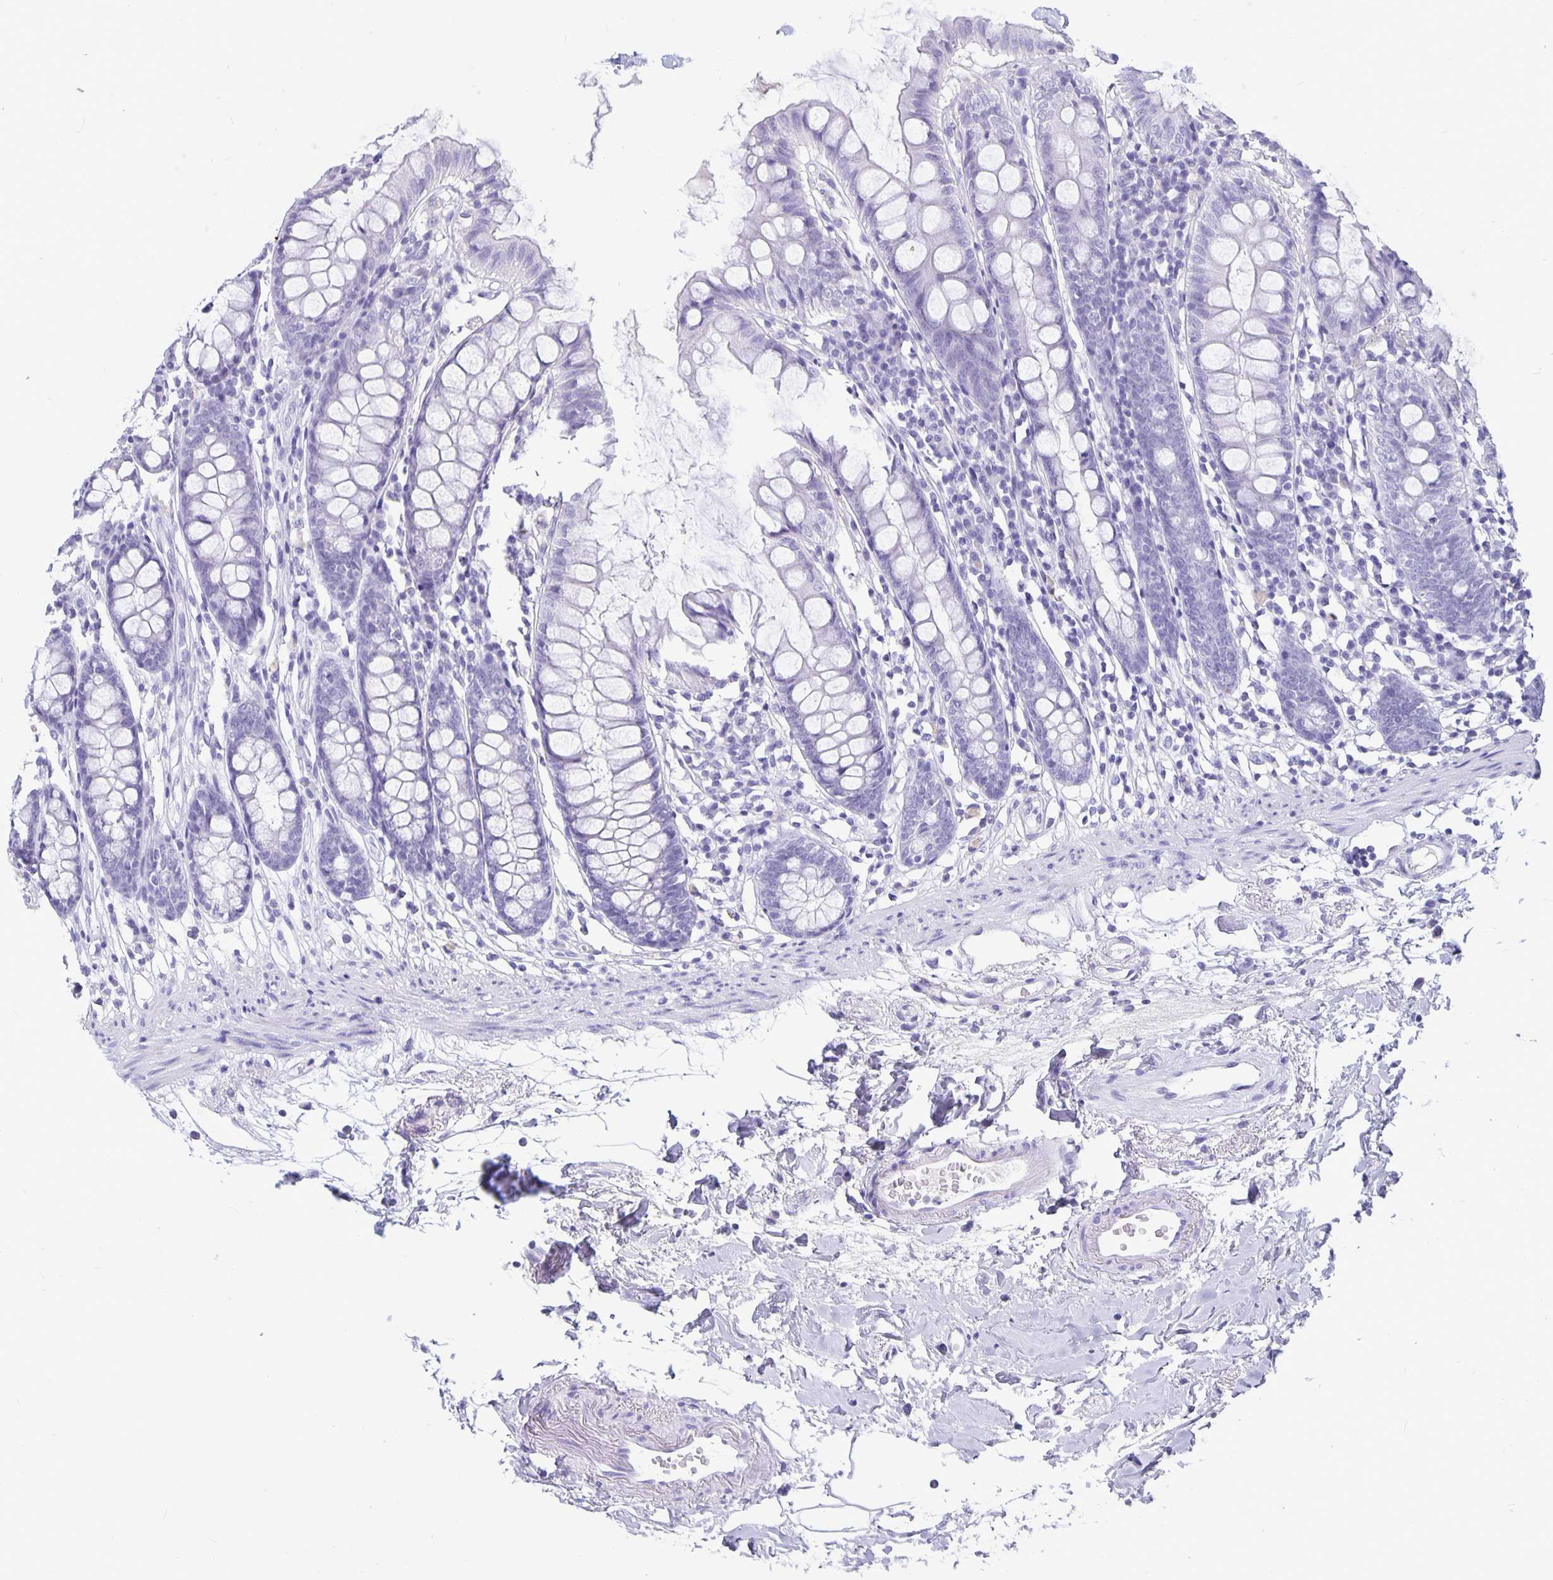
{"staining": {"intensity": "negative", "quantity": "none", "location": "none"}, "tissue": "colon", "cell_type": "Endothelial cells", "image_type": "normal", "snomed": [{"axis": "morphology", "description": "Normal tissue, NOS"}, {"axis": "topography", "description": "Colon"}], "caption": "The immunohistochemistry histopathology image has no significant positivity in endothelial cells of colon.", "gene": "BPIFA3", "patient": {"sex": "female", "age": 84}}